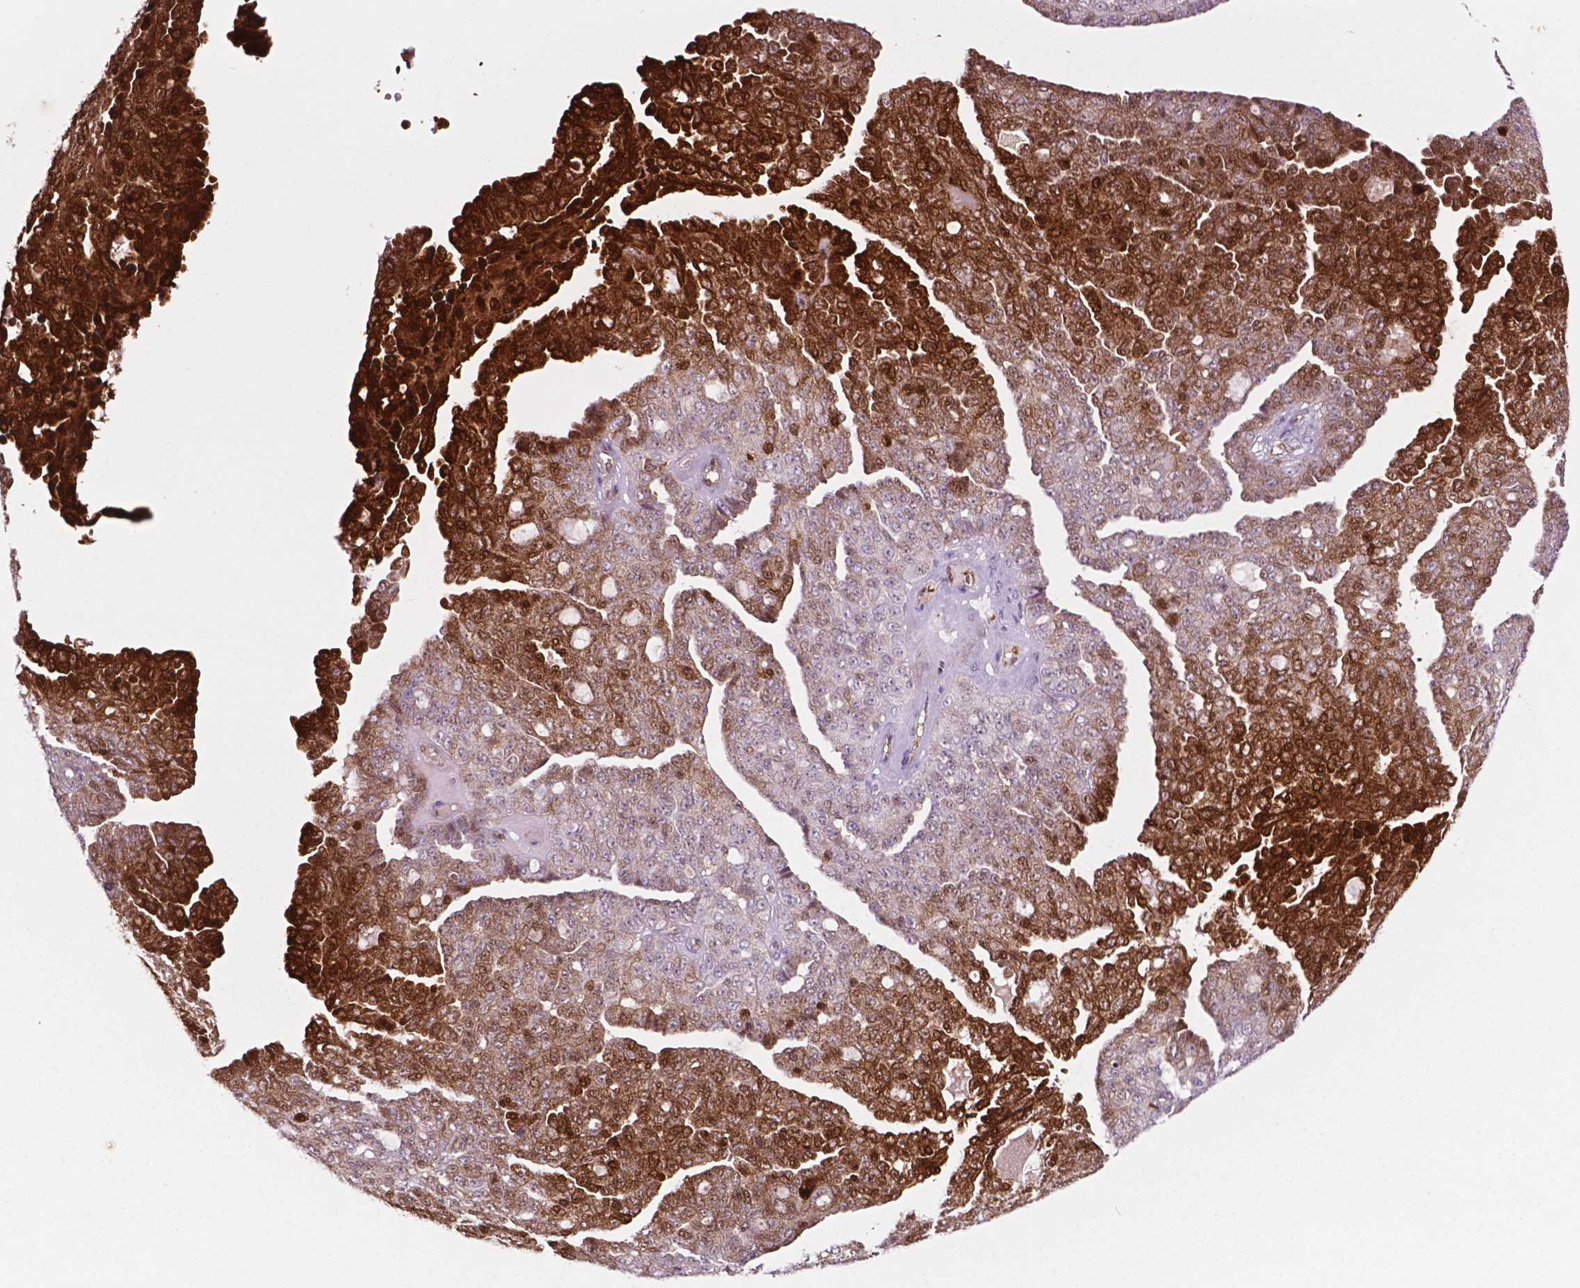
{"staining": {"intensity": "strong", "quantity": "25%-75%", "location": "cytoplasmic/membranous"}, "tissue": "ovarian cancer", "cell_type": "Tumor cells", "image_type": "cancer", "snomed": [{"axis": "morphology", "description": "Cystadenocarcinoma, serous, NOS"}, {"axis": "topography", "description": "Ovary"}], "caption": "Protein expression analysis of human ovarian cancer reveals strong cytoplasmic/membranous staining in about 25%-75% of tumor cells.", "gene": "LDHA", "patient": {"sex": "female", "age": 71}}